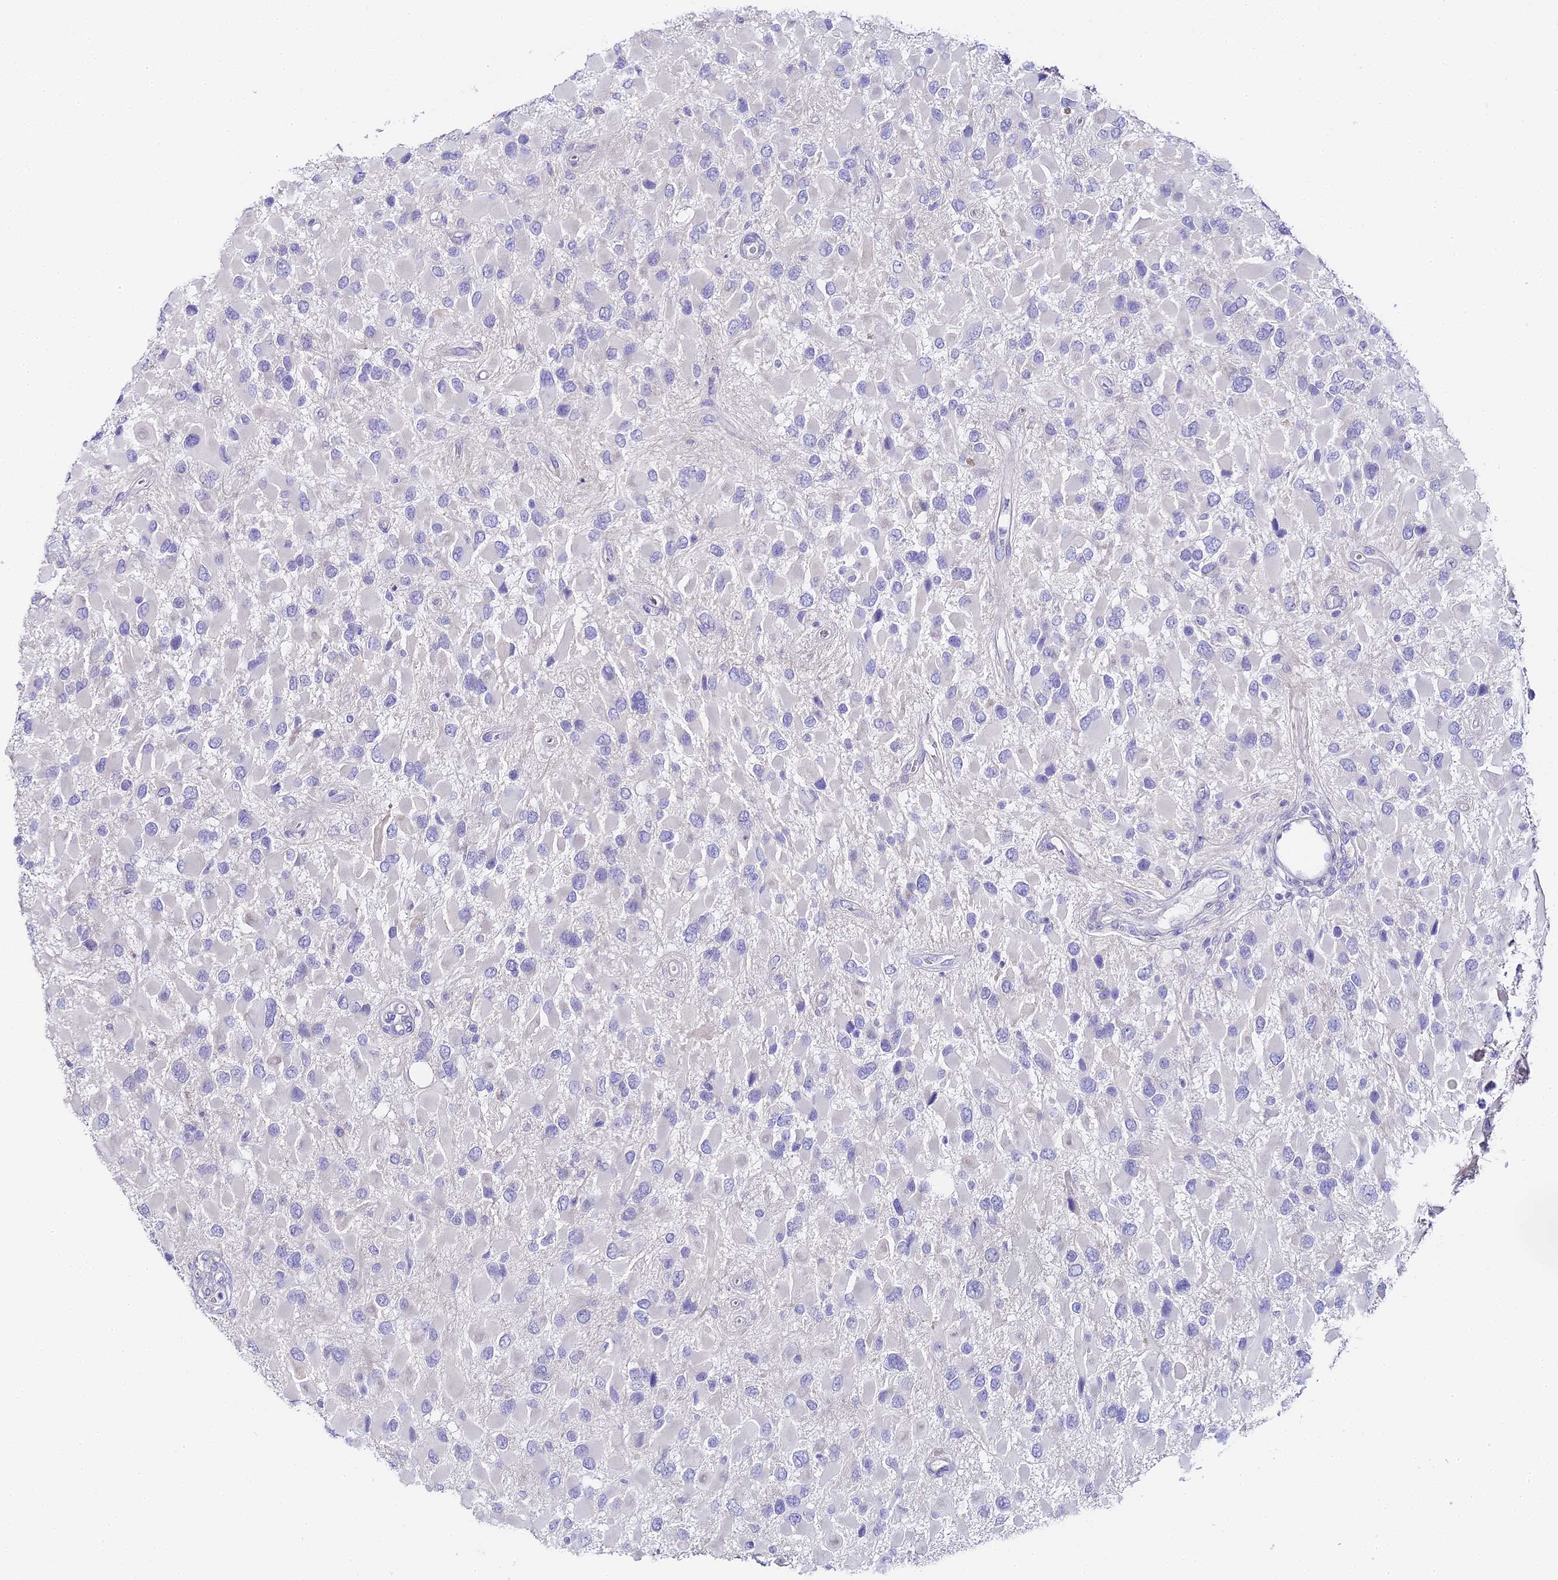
{"staining": {"intensity": "negative", "quantity": "none", "location": "none"}, "tissue": "glioma", "cell_type": "Tumor cells", "image_type": "cancer", "snomed": [{"axis": "morphology", "description": "Glioma, malignant, High grade"}, {"axis": "topography", "description": "Brain"}], "caption": "There is no significant positivity in tumor cells of malignant high-grade glioma. (DAB (3,3'-diaminobenzidine) immunohistochemistry (IHC) with hematoxylin counter stain).", "gene": "ABHD14A-ACY1", "patient": {"sex": "male", "age": 53}}